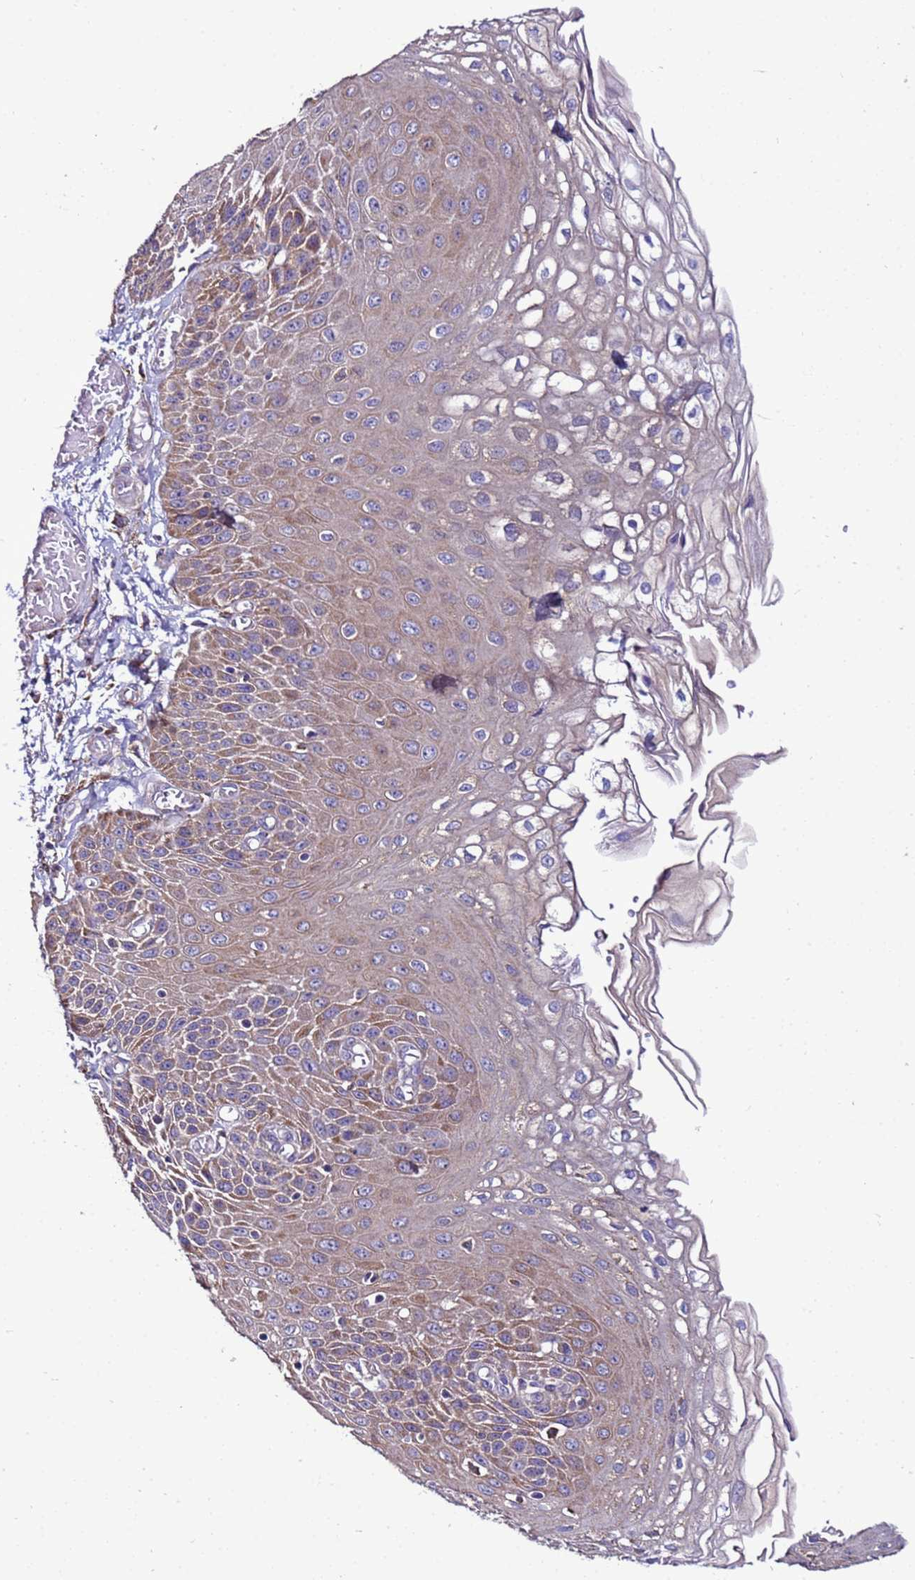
{"staining": {"intensity": "moderate", "quantity": "<25%", "location": "cytoplasmic/membranous"}, "tissue": "esophagus", "cell_type": "Squamous epithelial cells", "image_type": "normal", "snomed": [{"axis": "morphology", "description": "Normal tissue, NOS"}, {"axis": "topography", "description": "Esophagus"}], "caption": "Immunohistochemistry histopathology image of normal esophagus: esophagus stained using immunohistochemistry demonstrates low levels of moderate protein expression localized specifically in the cytoplasmic/membranous of squamous epithelial cells, appearing as a cytoplasmic/membranous brown color.", "gene": "ANTKMT", "patient": {"sex": "male", "age": 81}}